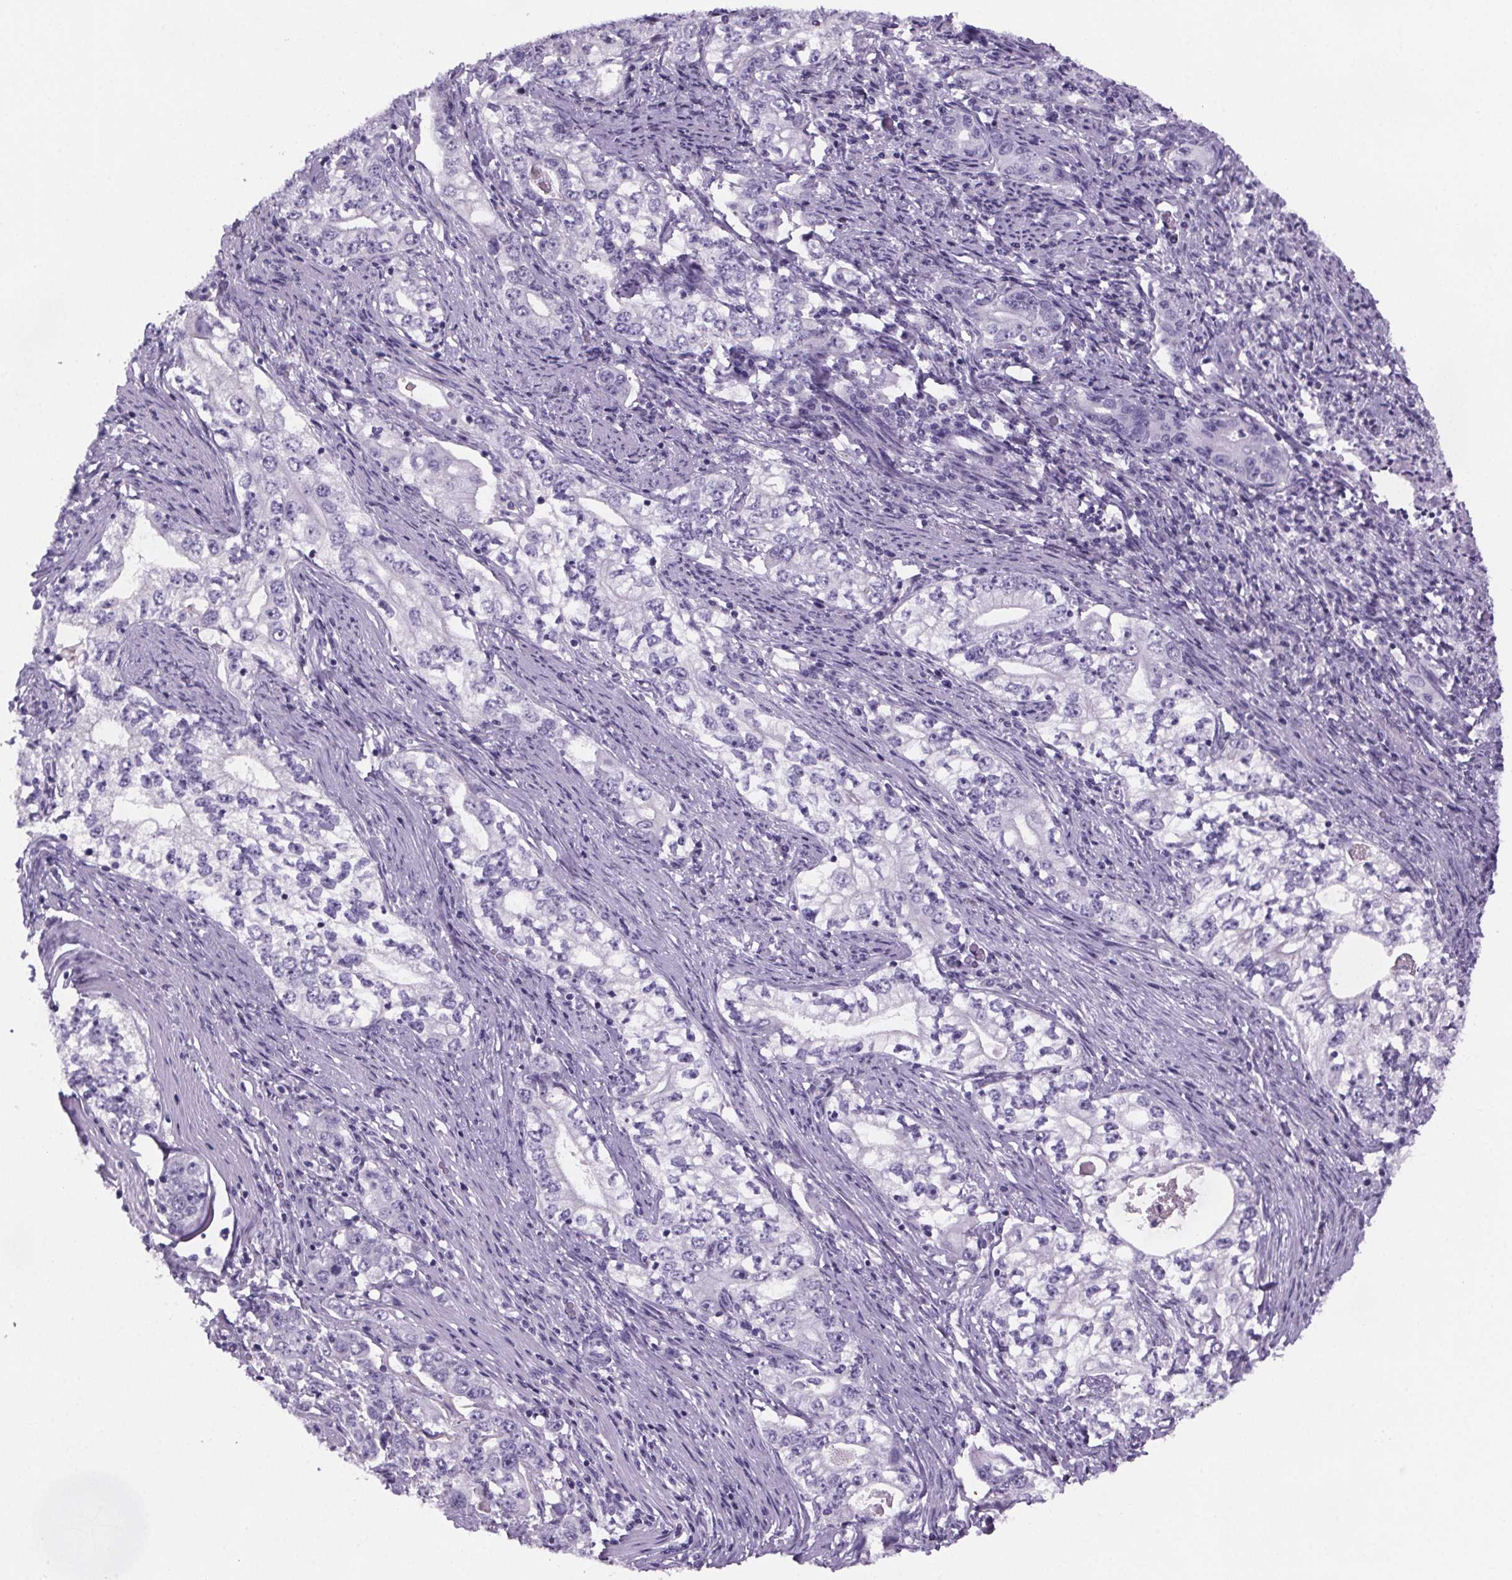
{"staining": {"intensity": "negative", "quantity": "none", "location": "none"}, "tissue": "stomach cancer", "cell_type": "Tumor cells", "image_type": "cancer", "snomed": [{"axis": "morphology", "description": "Adenocarcinoma, NOS"}, {"axis": "topography", "description": "Stomach, lower"}], "caption": "The immunohistochemistry image has no significant staining in tumor cells of adenocarcinoma (stomach) tissue.", "gene": "CUBN", "patient": {"sex": "female", "age": 72}}